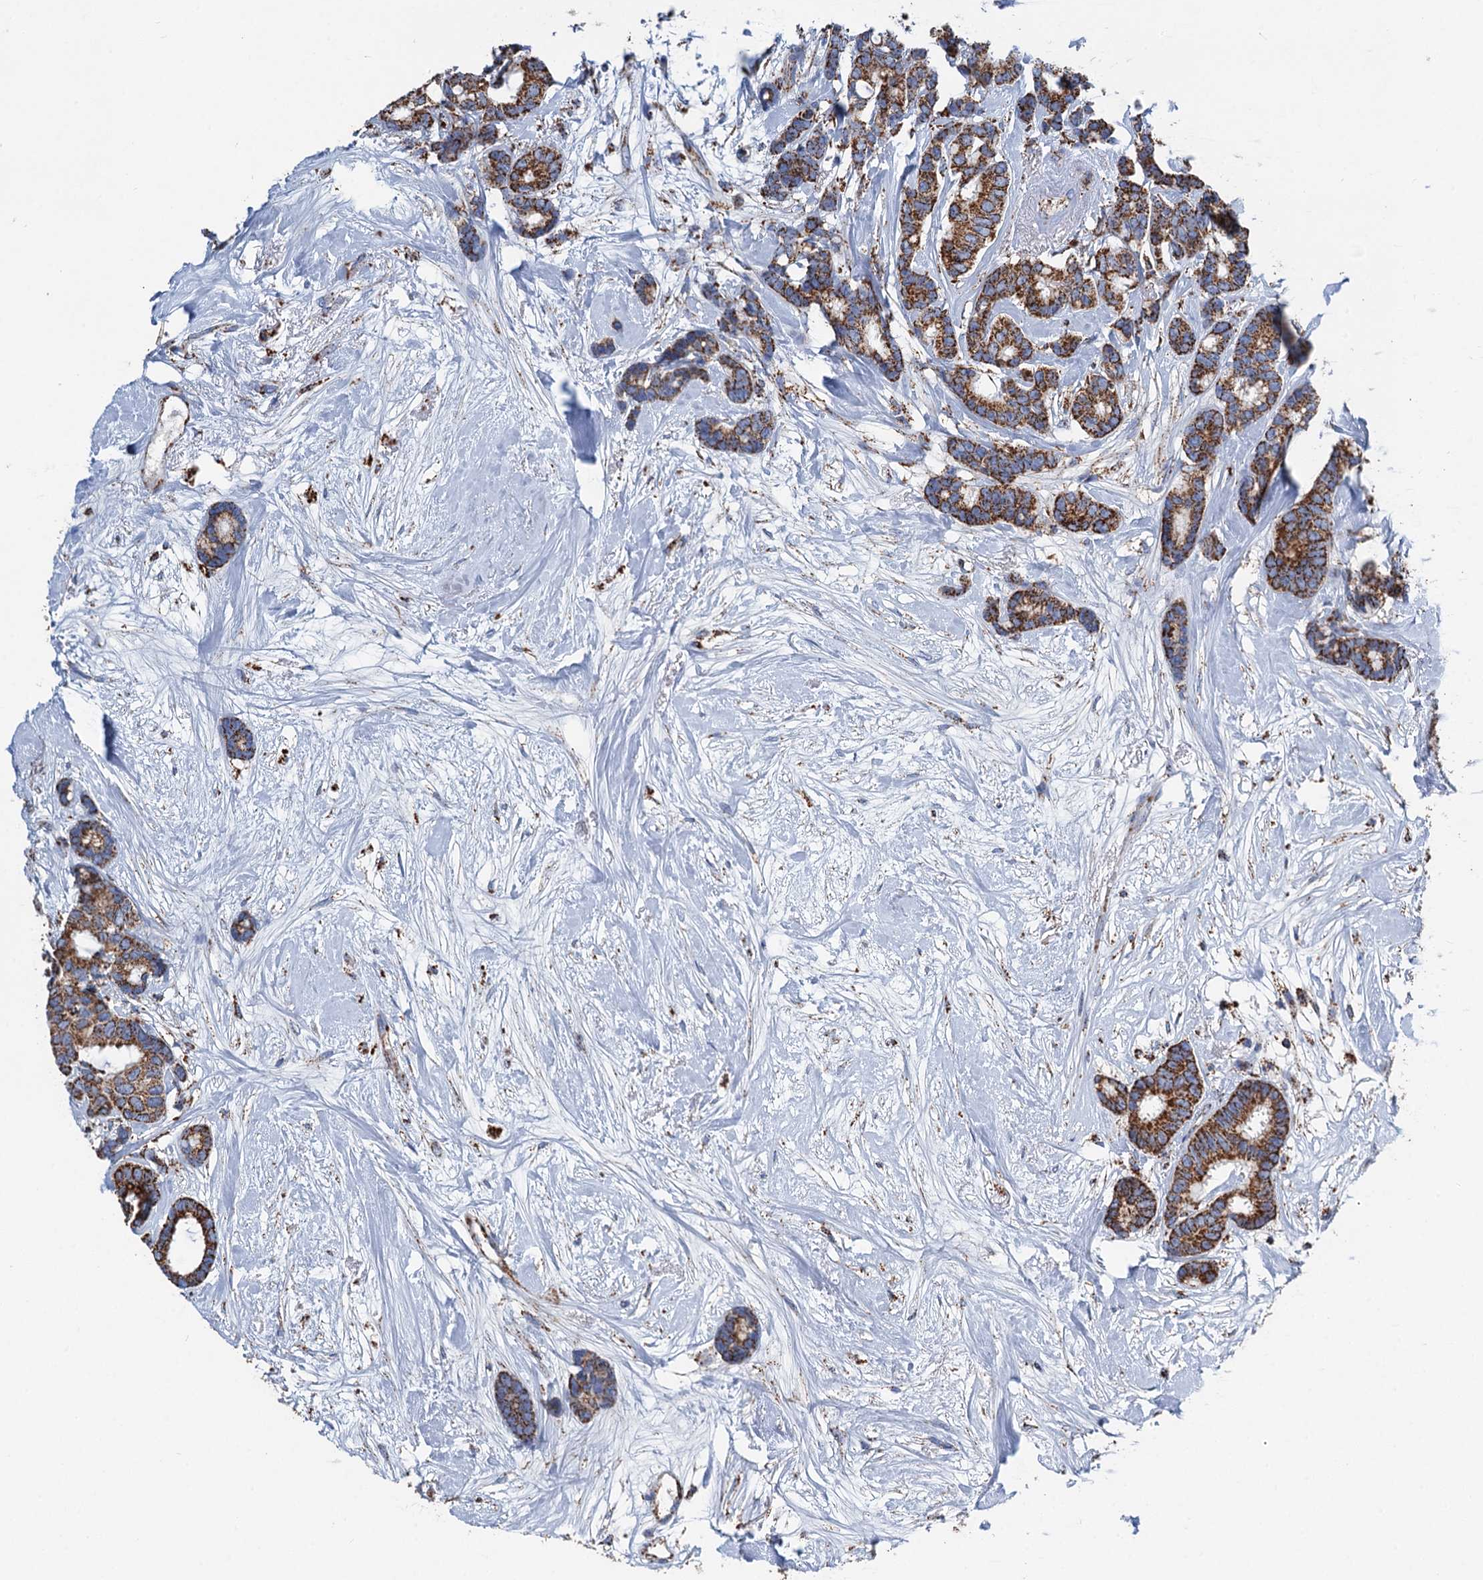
{"staining": {"intensity": "strong", "quantity": ">75%", "location": "cytoplasmic/membranous"}, "tissue": "breast cancer", "cell_type": "Tumor cells", "image_type": "cancer", "snomed": [{"axis": "morphology", "description": "Duct carcinoma"}, {"axis": "topography", "description": "Breast"}], "caption": "Immunohistochemical staining of breast cancer (invasive ductal carcinoma) reveals strong cytoplasmic/membranous protein positivity in approximately >75% of tumor cells. (Brightfield microscopy of DAB IHC at high magnification).", "gene": "IVD", "patient": {"sex": "female", "age": 87}}